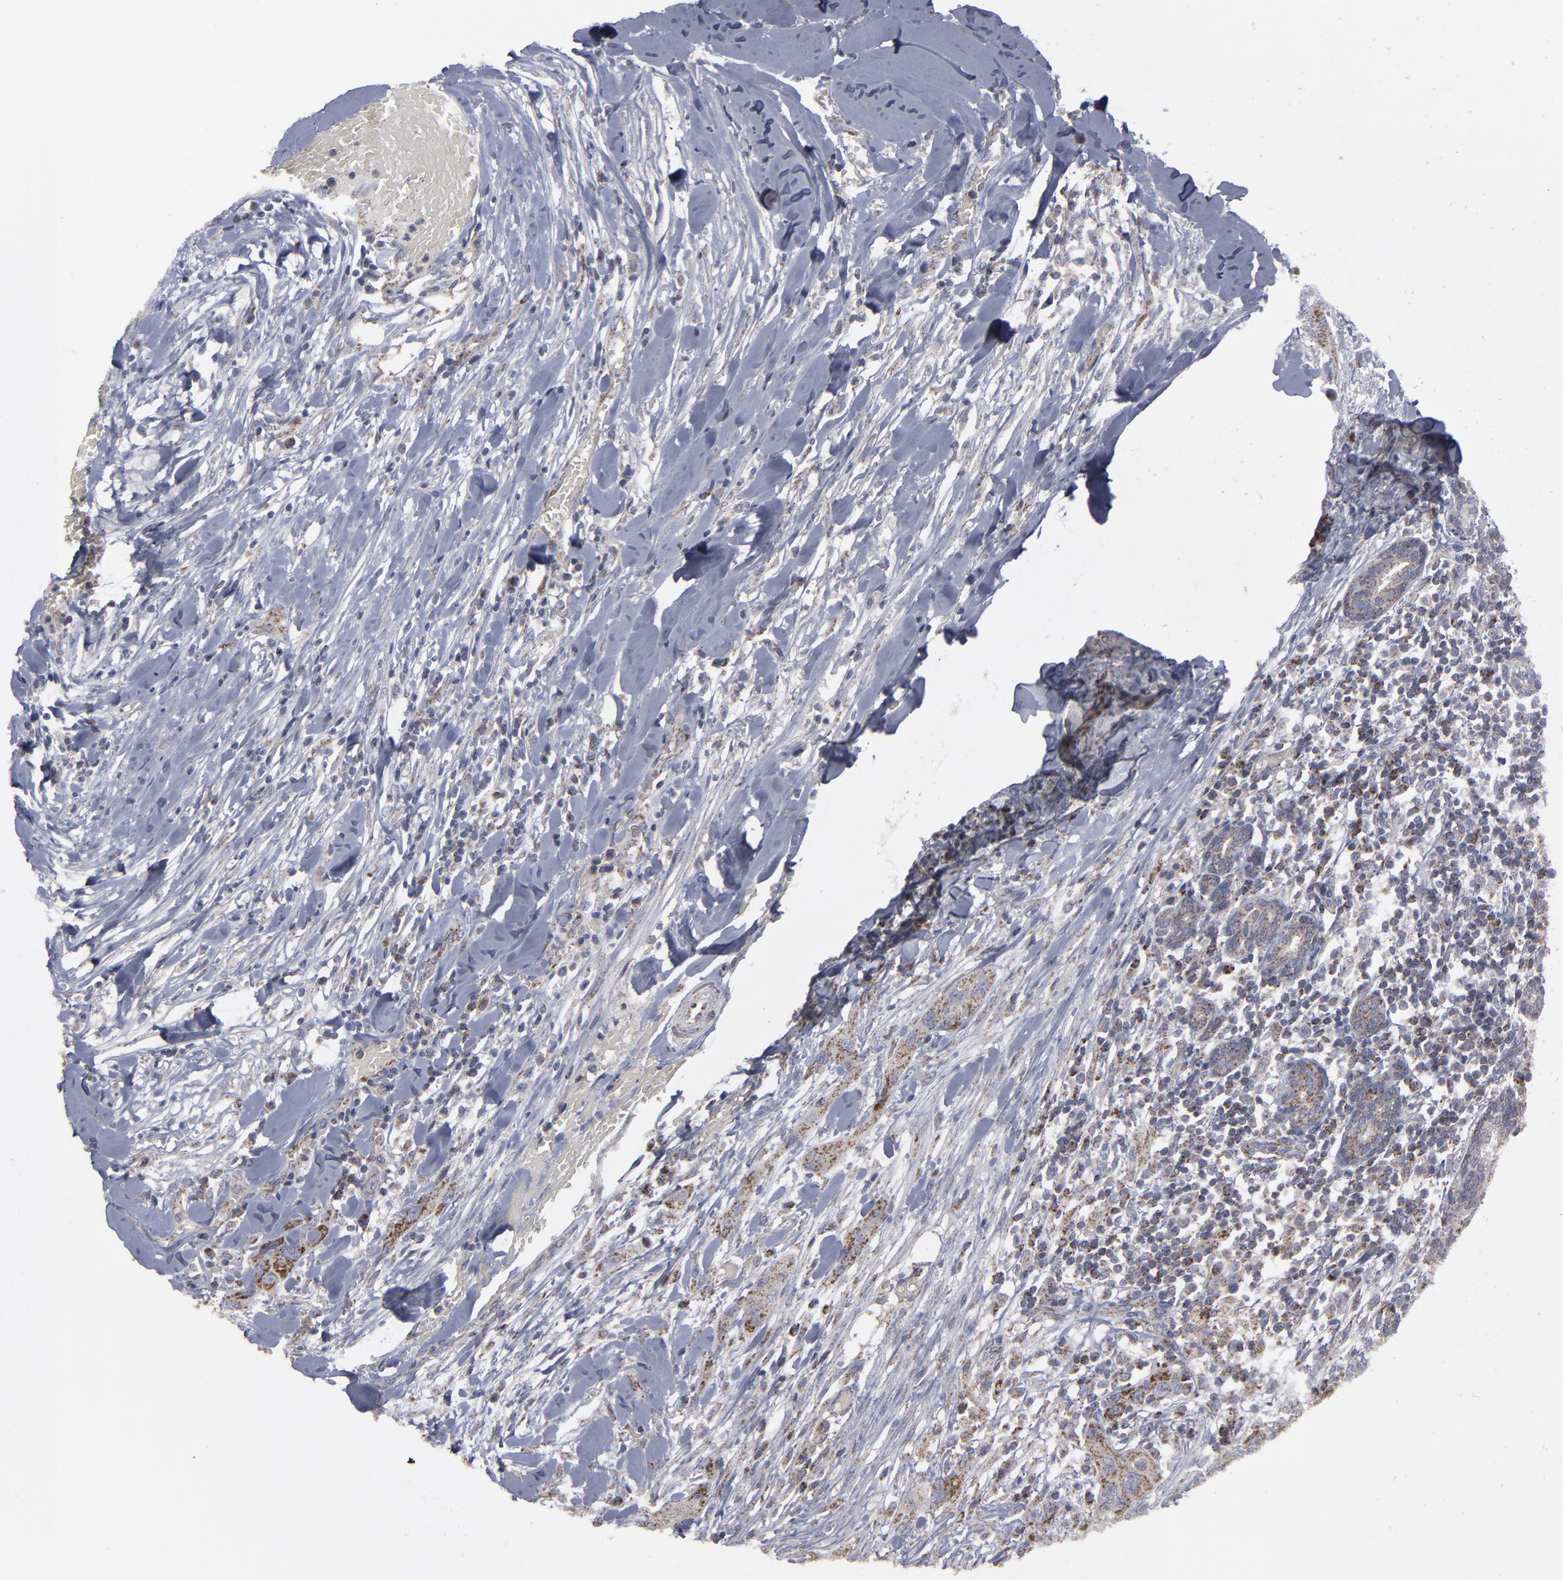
{"staining": {"intensity": "moderate", "quantity": ">75%", "location": "cytoplasmic/membranous"}, "tissue": "head and neck cancer", "cell_type": "Tumor cells", "image_type": "cancer", "snomed": [{"axis": "morphology", "description": "Neoplasm, malignant, NOS"}, {"axis": "topography", "description": "Salivary gland"}, {"axis": "topography", "description": "Head-Neck"}], "caption": "Head and neck cancer stained with DAB IHC displays medium levels of moderate cytoplasmic/membranous positivity in approximately >75% of tumor cells.", "gene": "MYOM2", "patient": {"sex": "male", "age": 43}}